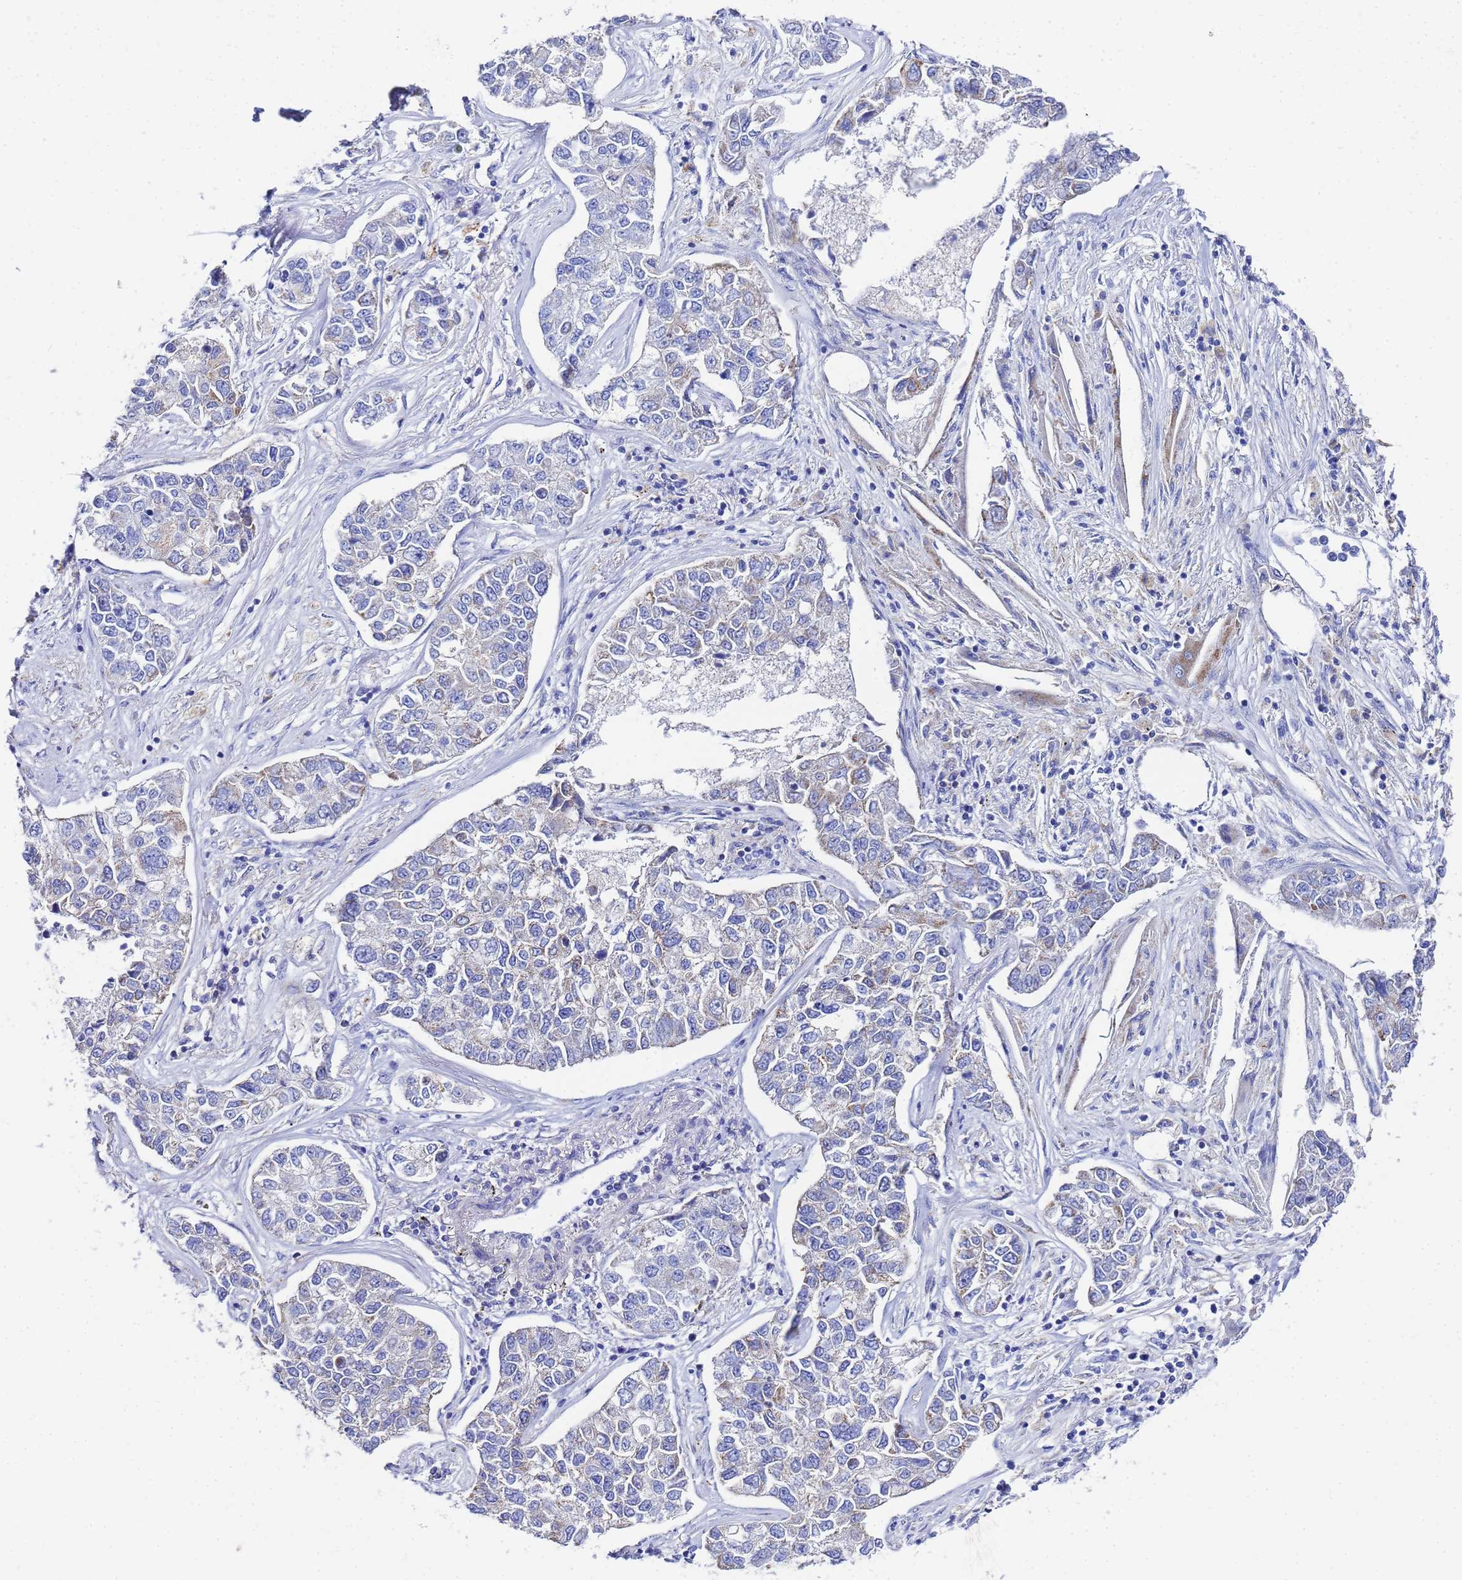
{"staining": {"intensity": "negative", "quantity": "none", "location": "none"}, "tissue": "lung cancer", "cell_type": "Tumor cells", "image_type": "cancer", "snomed": [{"axis": "morphology", "description": "Adenocarcinoma, NOS"}, {"axis": "topography", "description": "Lung"}], "caption": "A high-resolution histopathology image shows immunohistochemistry staining of adenocarcinoma (lung), which displays no significant positivity in tumor cells.", "gene": "ZNF26", "patient": {"sex": "male", "age": 49}}